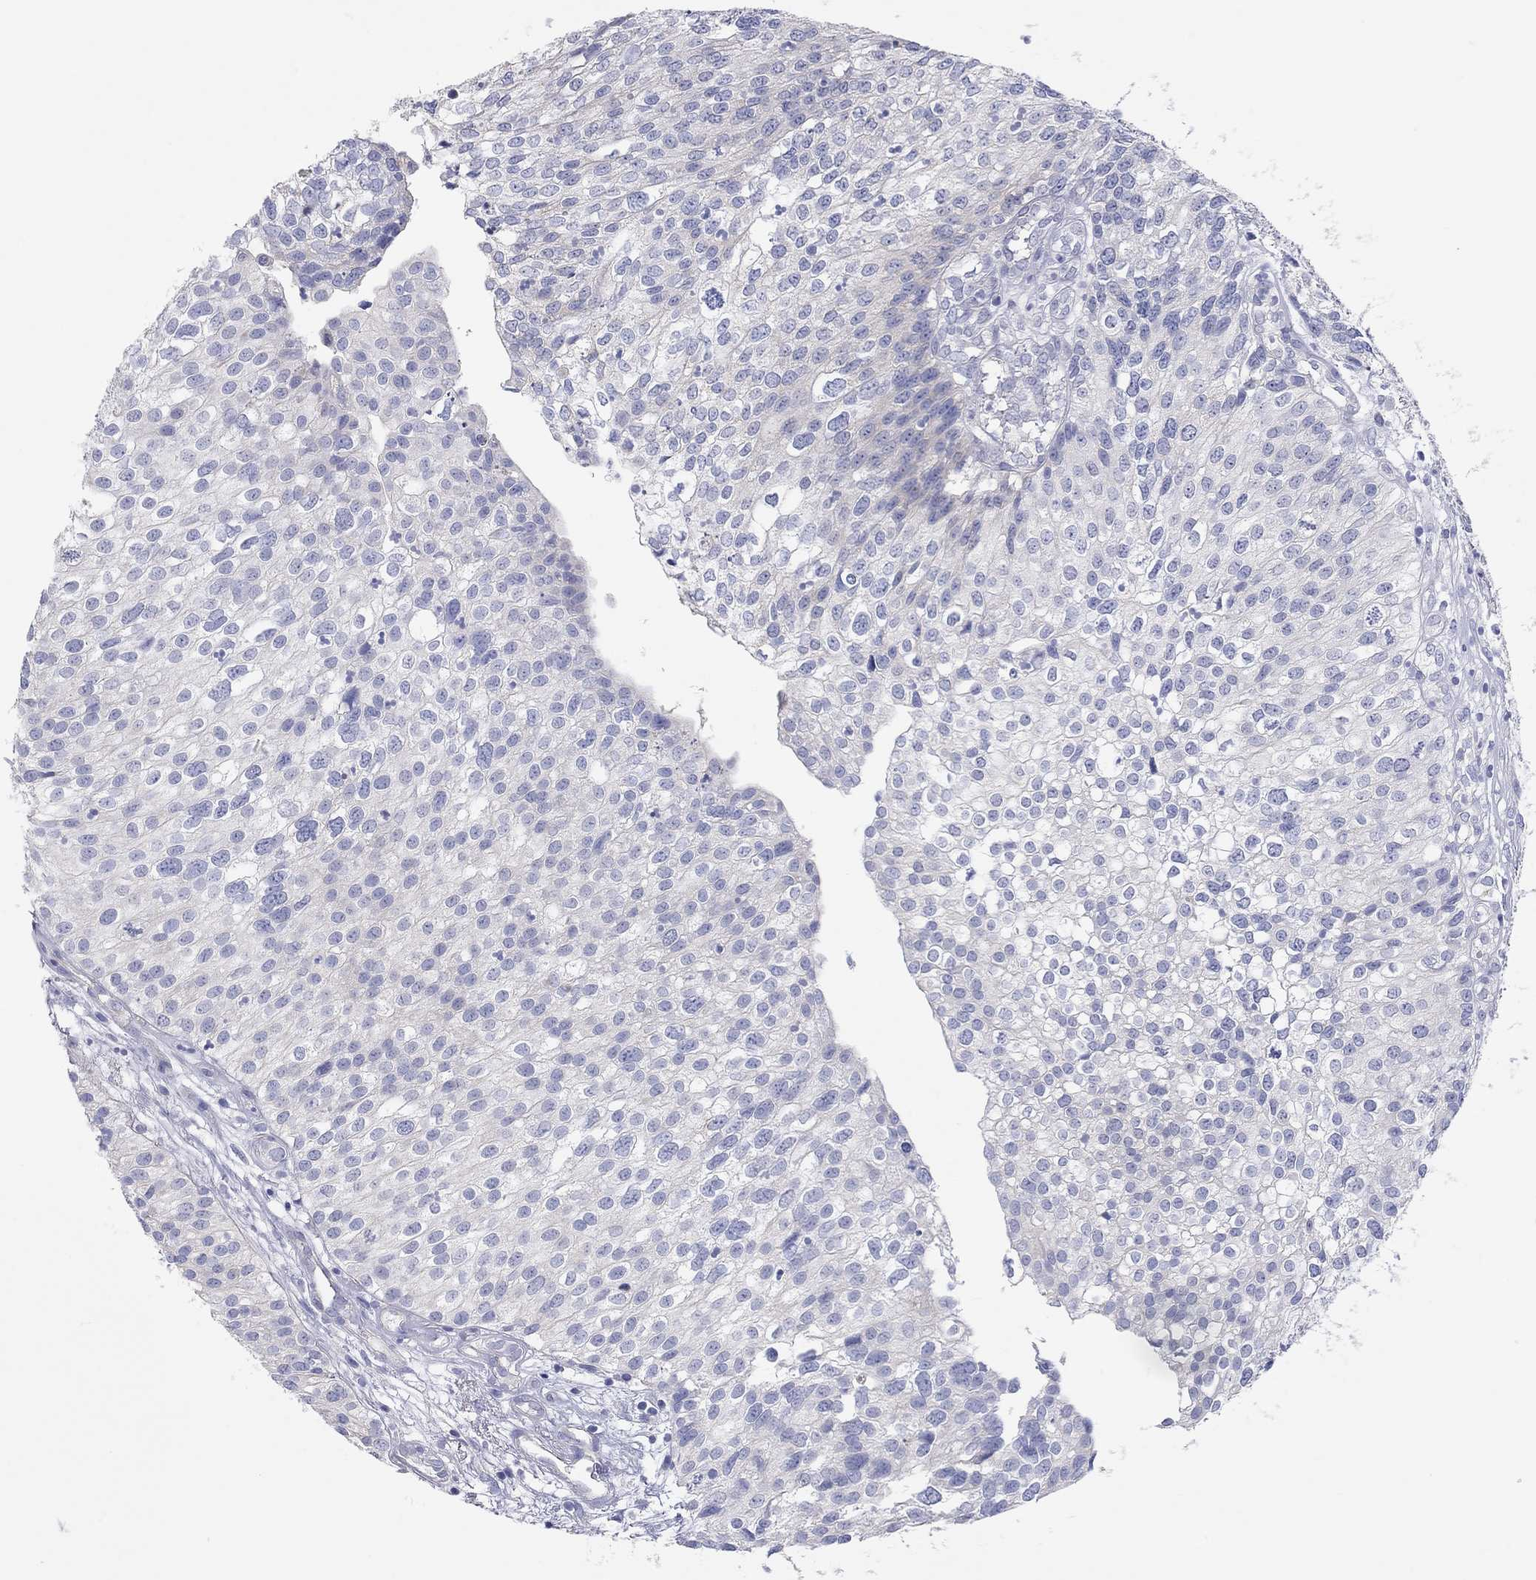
{"staining": {"intensity": "negative", "quantity": "none", "location": "none"}, "tissue": "urothelial cancer", "cell_type": "Tumor cells", "image_type": "cancer", "snomed": [{"axis": "morphology", "description": "Urothelial carcinoma, High grade"}, {"axis": "topography", "description": "Urinary bladder"}], "caption": "Immunohistochemistry micrograph of urothelial carcinoma (high-grade) stained for a protein (brown), which reveals no staining in tumor cells.", "gene": "RCAN1", "patient": {"sex": "female", "age": 79}}